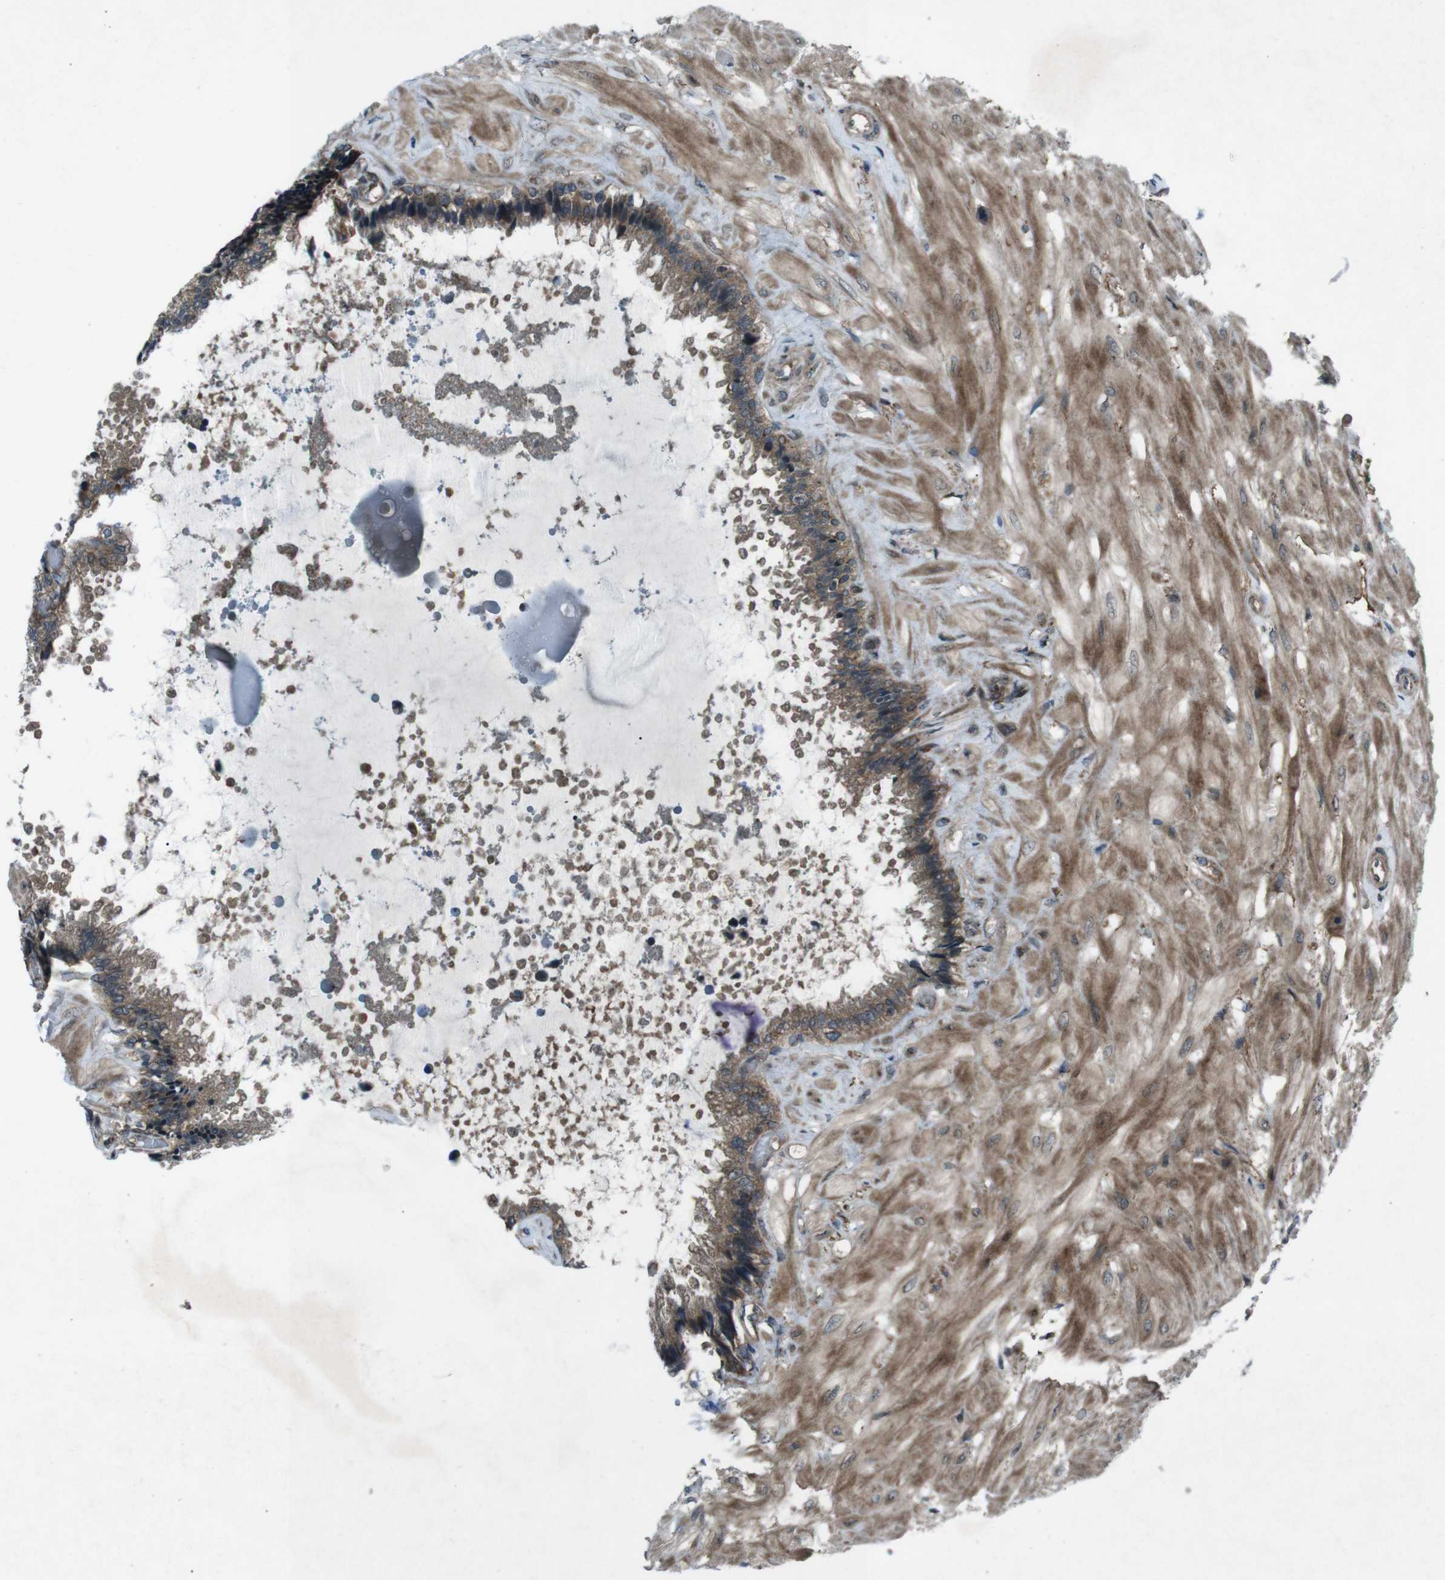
{"staining": {"intensity": "moderate", "quantity": ">75%", "location": "cytoplasmic/membranous"}, "tissue": "seminal vesicle", "cell_type": "Glandular cells", "image_type": "normal", "snomed": [{"axis": "morphology", "description": "Normal tissue, NOS"}, {"axis": "topography", "description": "Seminal veicle"}], "caption": "Immunohistochemical staining of normal human seminal vesicle reveals medium levels of moderate cytoplasmic/membranous staining in approximately >75% of glandular cells. The staining is performed using DAB (3,3'-diaminobenzidine) brown chromogen to label protein expression. The nuclei are counter-stained blue using hematoxylin.", "gene": "SLC27A4", "patient": {"sex": "male", "age": 46}}